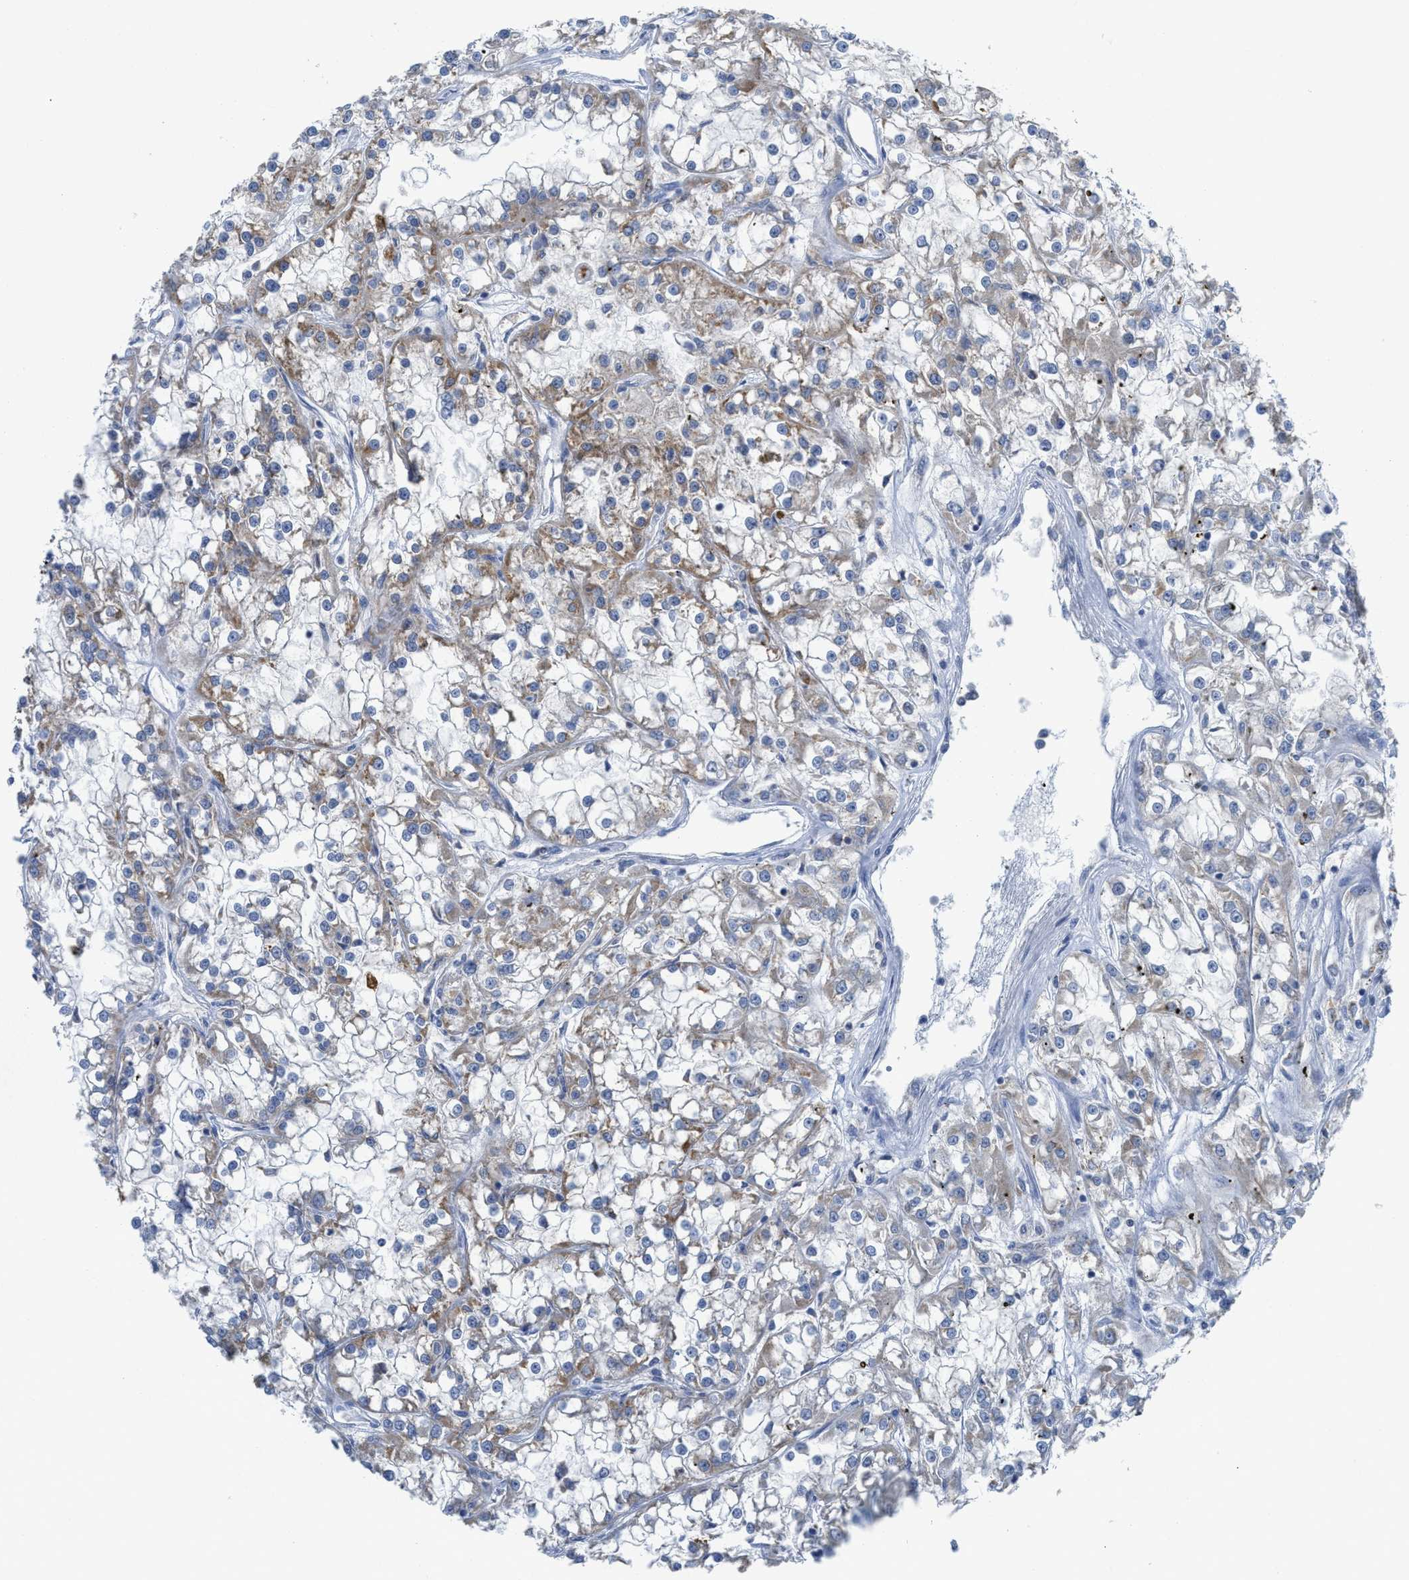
{"staining": {"intensity": "moderate", "quantity": "25%-75%", "location": "cytoplasmic/membranous"}, "tissue": "renal cancer", "cell_type": "Tumor cells", "image_type": "cancer", "snomed": [{"axis": "morphology", "description": "Adenocarcinoma, NOS"}, {"axis": "topography", "description": "Kidney"}], "caption": "The photomicrograph reveals staining of renal cancer, revealing moderate cytoplasmic/membranous protein positivity (brown color) within tumor cells.", "gene": "GATD3", "patient": {"sex": "female", "age": 52}}